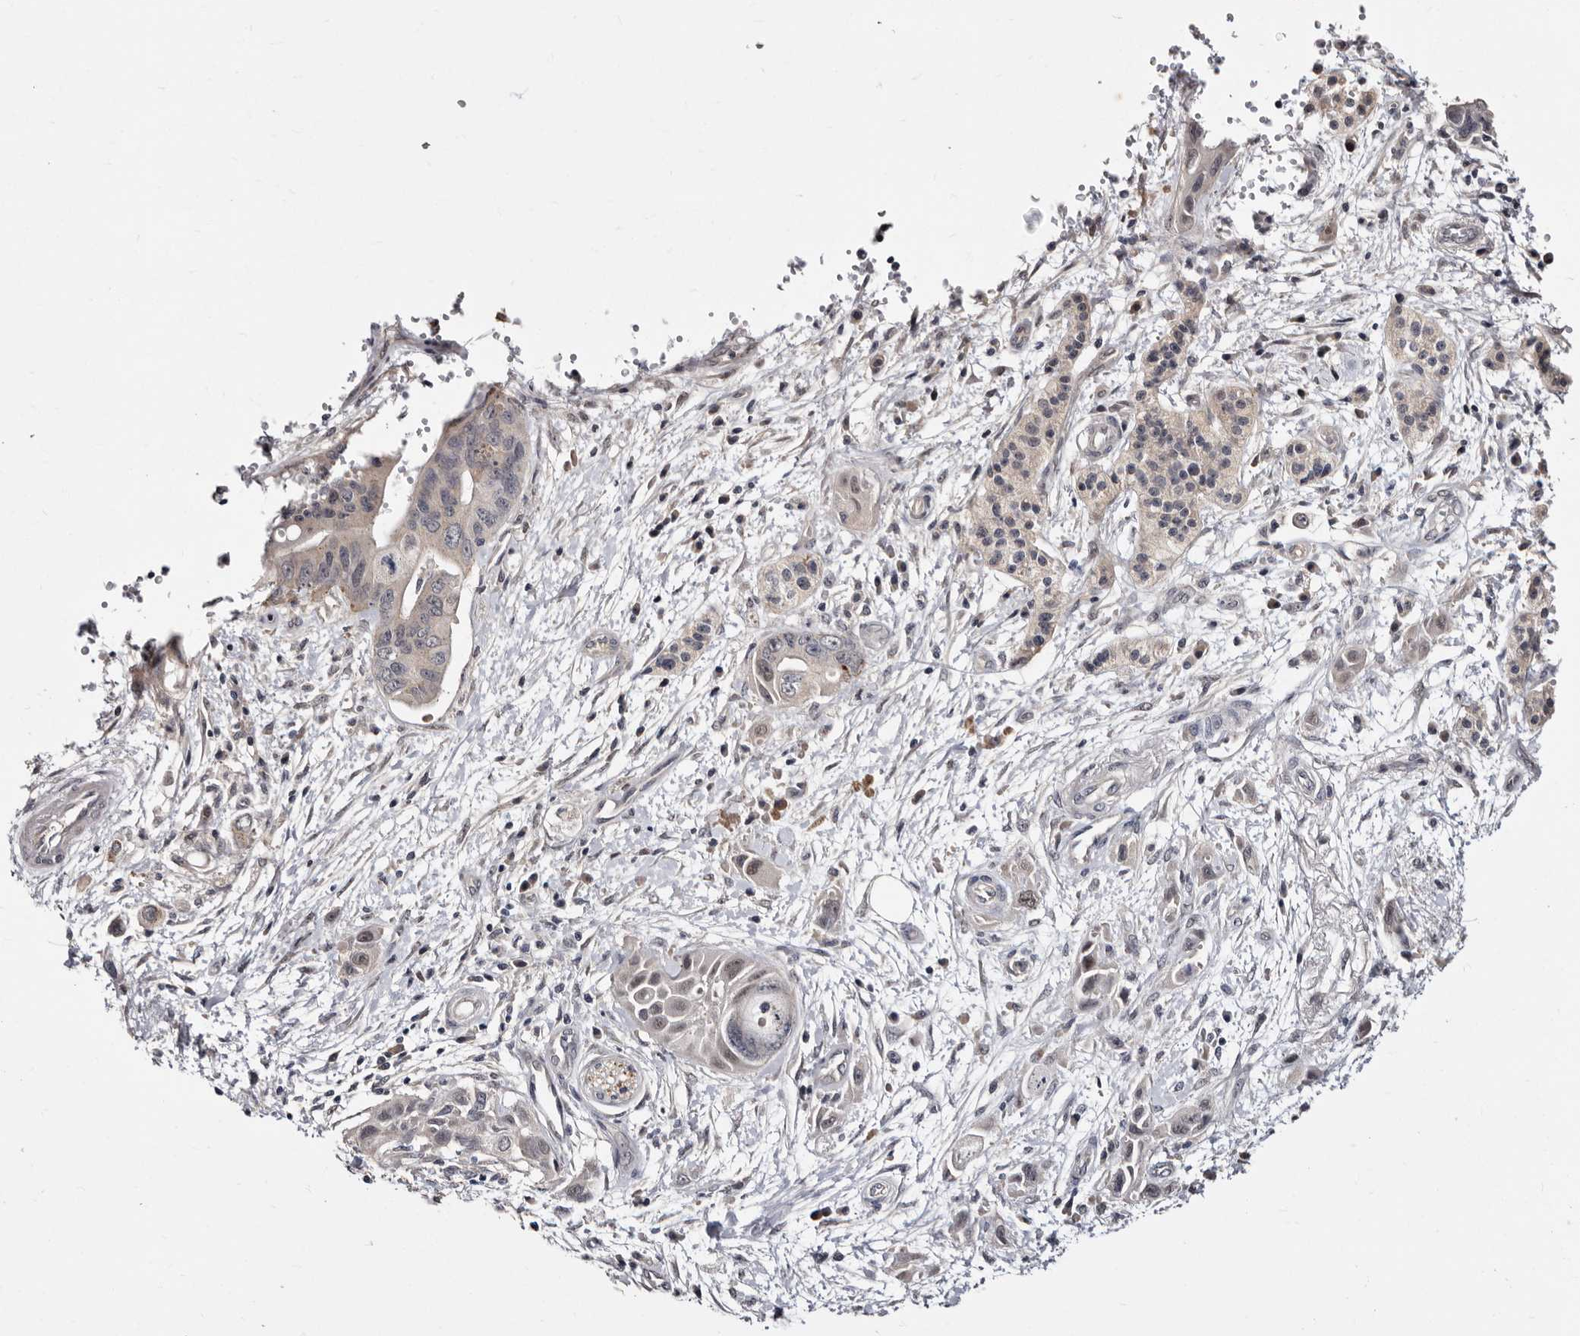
{"staining": {"intensity": "weak", "quantity": "<25%", "location": "cytoplasmic/membranous"}, "tissue": "pancreatic cancer", "cell_type": "Tumor cells", "image_type": "cancer", "snomed": [{"axis": "morphology", "description": "Adenocarcinoma, NOS"}, {"axis": "topography", "description": "Pancreas"}], "caption": "Pancreatic cancer stained for a protein using immunohistochemistry exhibits no expression tumor cells.", "gene": "KLHL4", "patient": {"sex": "female", "age": 73}}